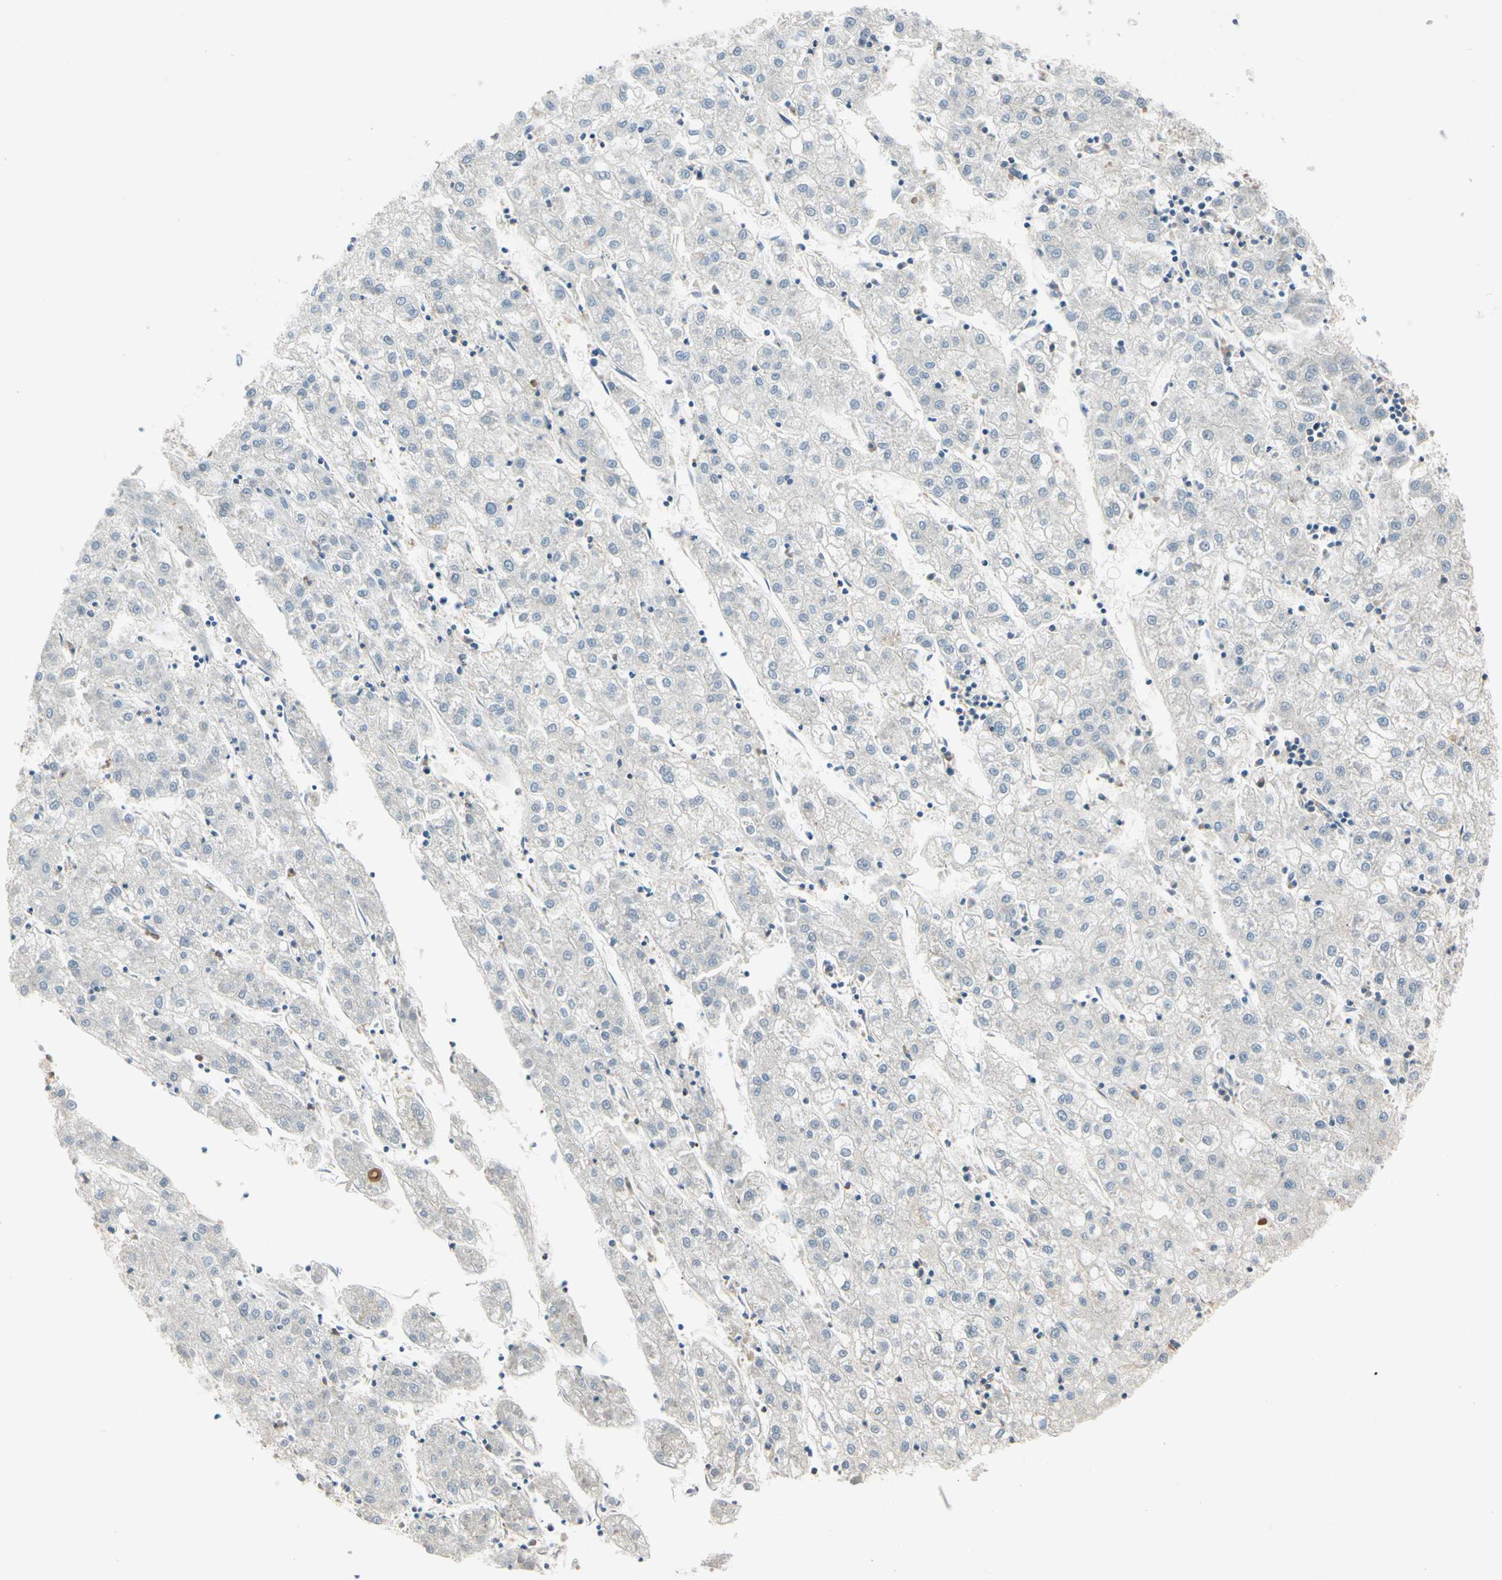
{"staining": {"intensity": "negative", "quantity": "none", "location": "none"}, "tissue": "liver cancer", "cell_type": "Tumor cells", "image_type": "cancer", "snomed": [{"axis": "morphology", "description": "Carcinoma, Hepatocellular, NOS"}, {"axis": "topography", "description": "Liver"}], "caption": "This is an IHC image of liver cancer. There is no positivity in tumor cells.", "gene": "WIPI1", "patient": {"sex": "male", "age": 72}}